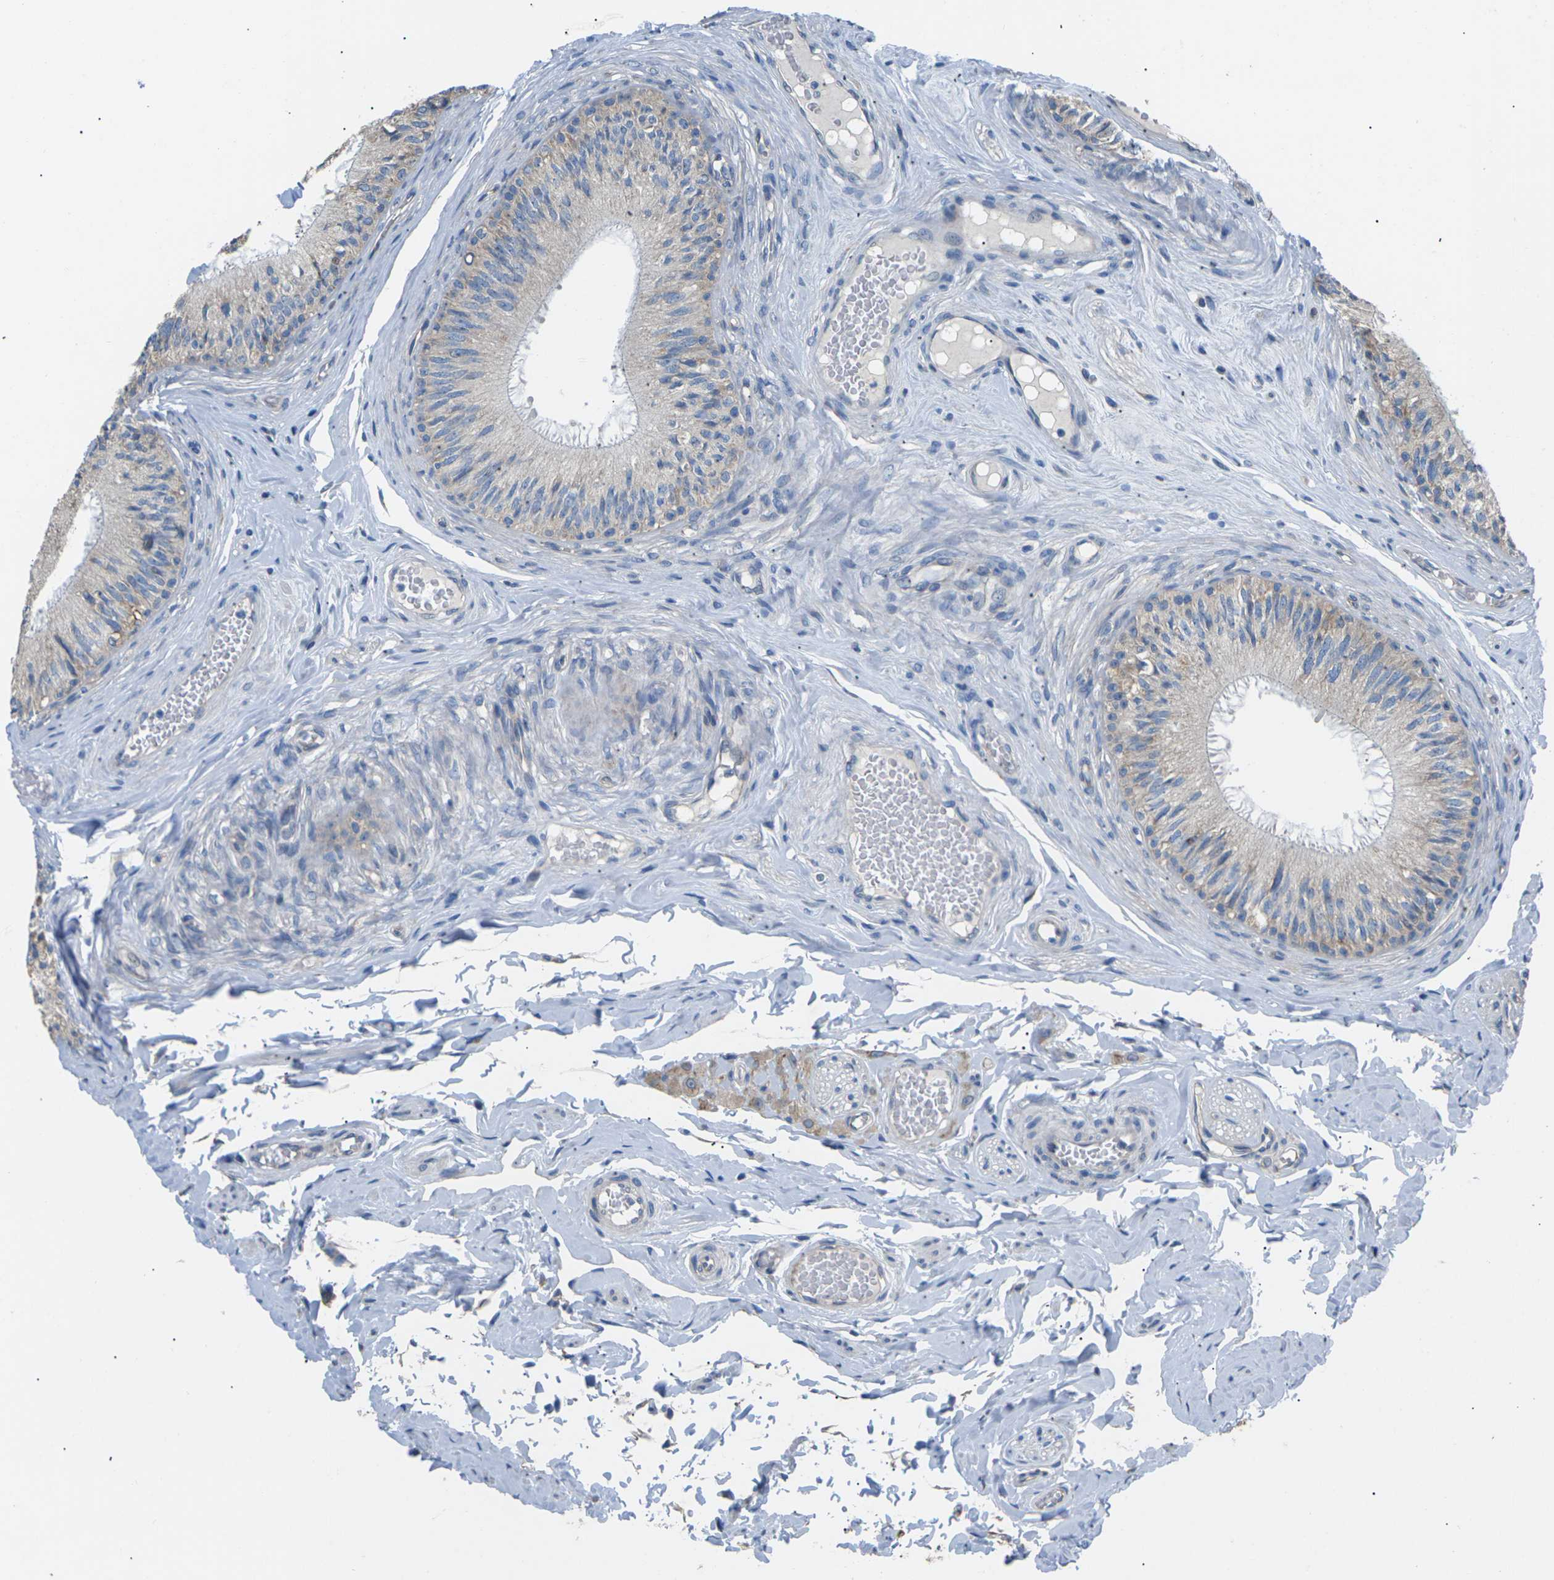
{"staining": {"intensity": "moderate", "quantity": "25%-75%", "location": "cytoplasmic/membranous"}, "tissue": "epididymis", "cell_type": "Glandular cells", "image_type": "normal", "snomed": [{"axis": "morphology", "description": "Normal tissue, NOS"}, {"axis": "topography", "description": "Testis"}, {"axis": "topography", "description": "Epididymis"}], "caption": "Epididymis stained for a protein reveals moderate cytoplasmic/membranous positivity in glandular cells. The staining was performed using DAB to visualize the protein expression in brown, while the nuclei were stained in blue with hematoxylin (Magnification: 20x).", "gene": "KLHDC8B", "patient": {"sex": "male", "age": 36}}